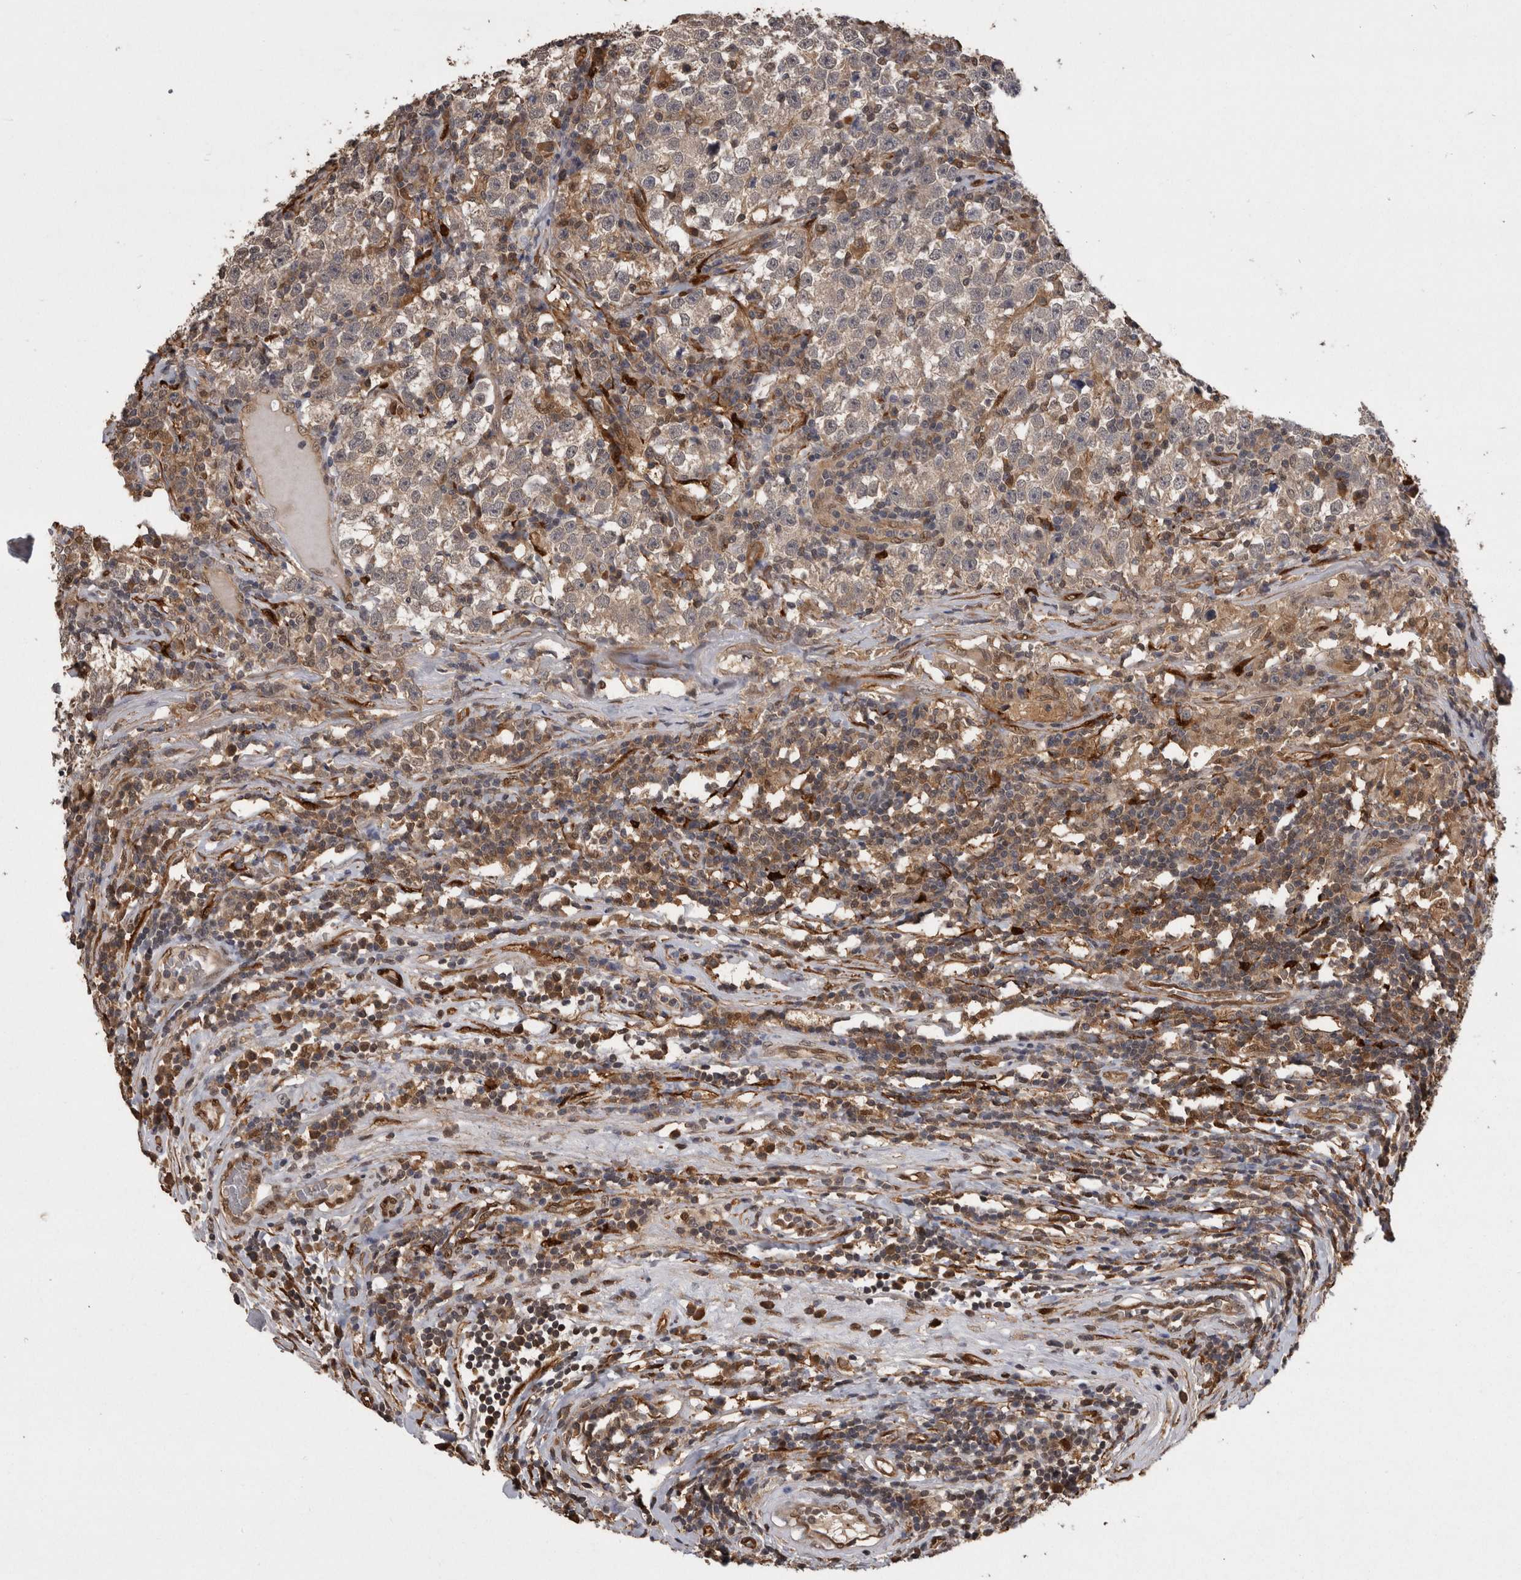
{"staining": {"intensity": "negative", "quantity": "none", "location": "none"}, "tissue": "testis cancer", "cell_type": "Tumor cells", "image_type": "cancer", "snomed": [{"axis": "morphology", "description": "Seminoma, NOS"}, {"axis": "topography", "description": "Testis"}], "caption": "Protein analysis of testis cancer shows no significant expression in tumor cells.", "gene": "LXN", "patient": {"sex": "male", "age": 43}}